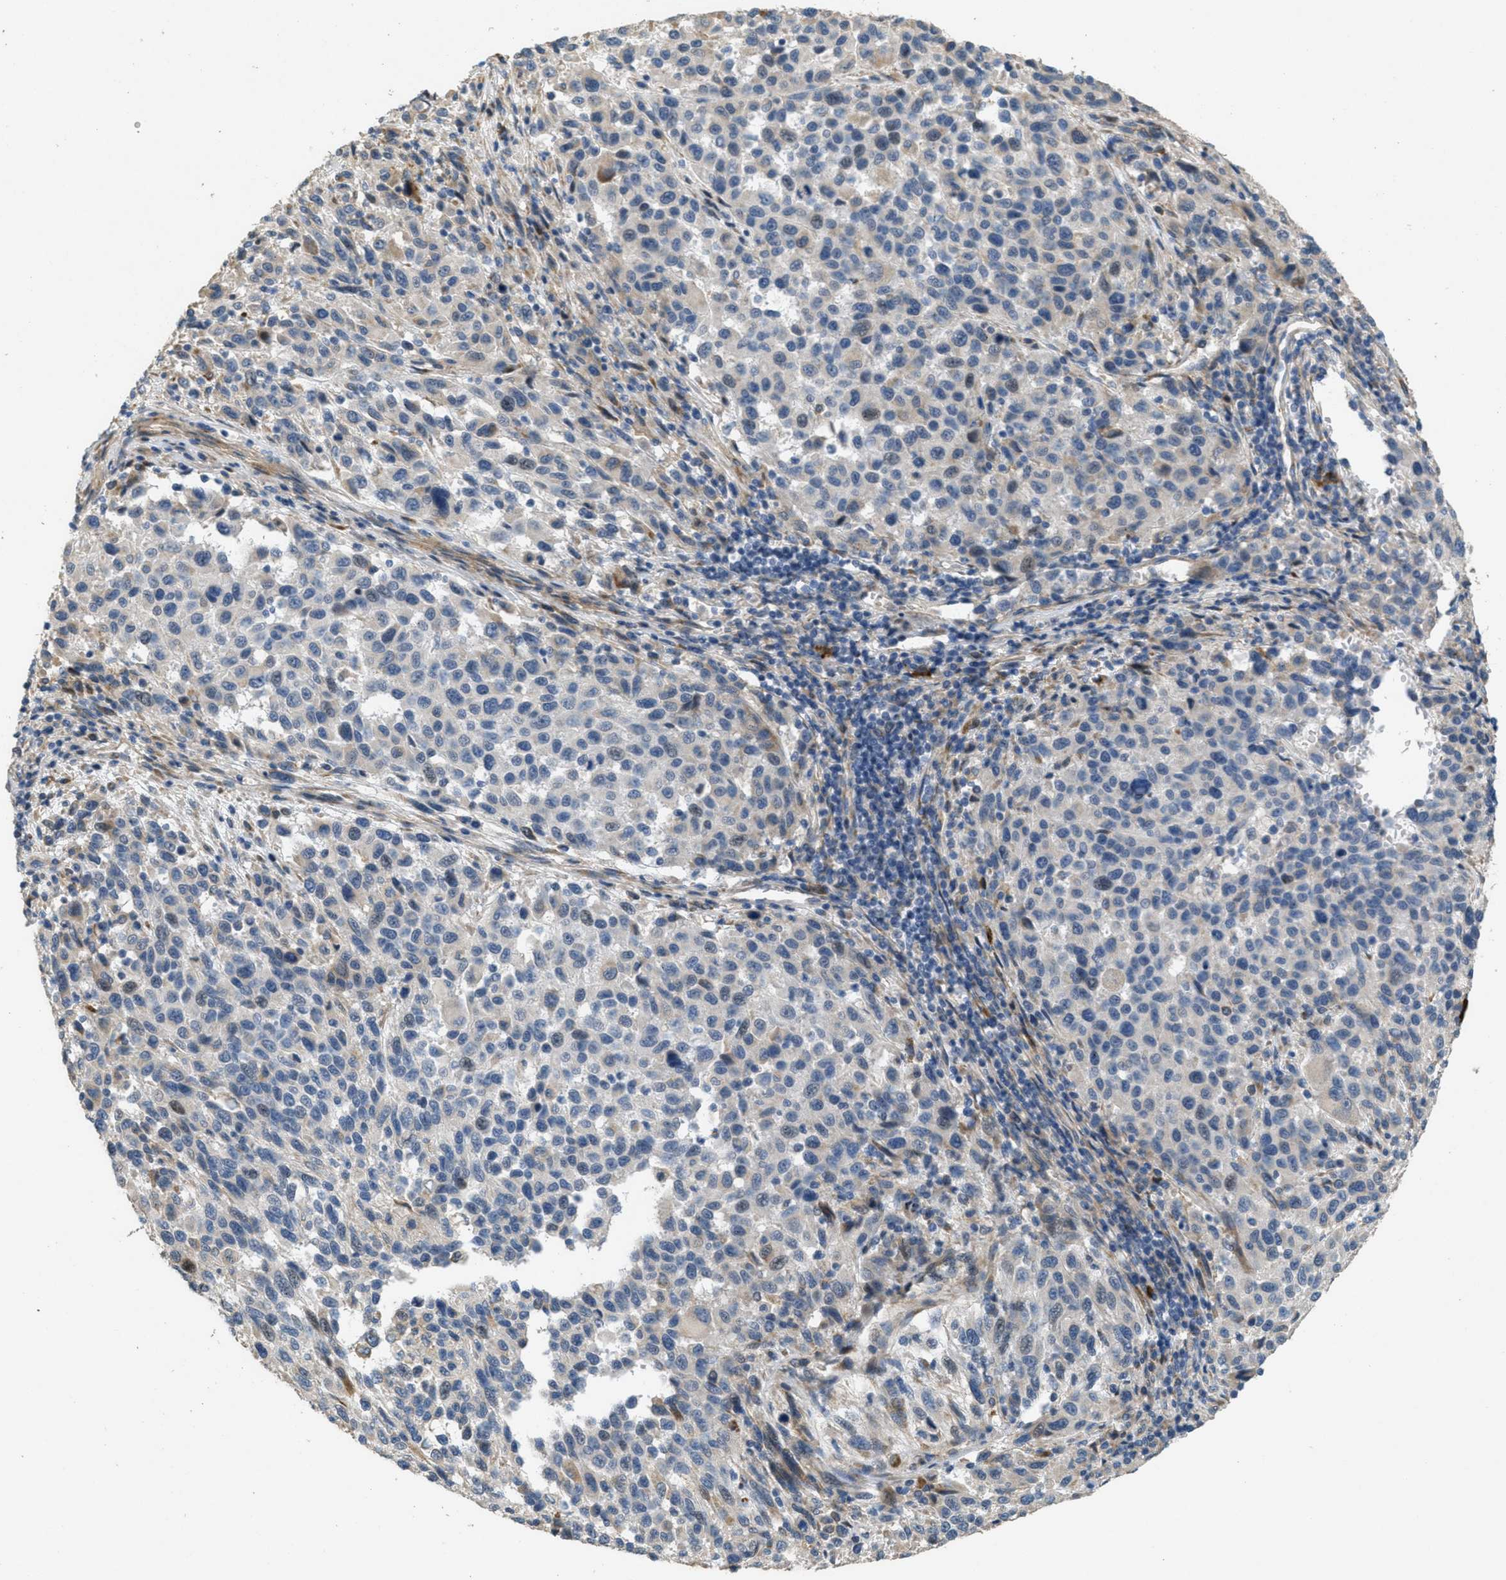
{"staining": {"intensity": "negative", "quantity": "none", "location": "none"}, "tissue": "melanoma", "cell_type": "Tumor cells", "image_type": "cancer", "snomed": [{"axis": "morphology", "description": "Malignant melanoma, Metastatic site"}, {"axis": "topography", "description": "Lymph node"}], "caption": "Immunohistochemistry image of neoplastic tissue: human malignant melanoma (metastatic site) stained with DAB (3,3'-diaminobenzidine) displays no significant protein staining in tumor cells.", "gene": "ADCY5", "patient": {"sex": "male", "age": 61}}